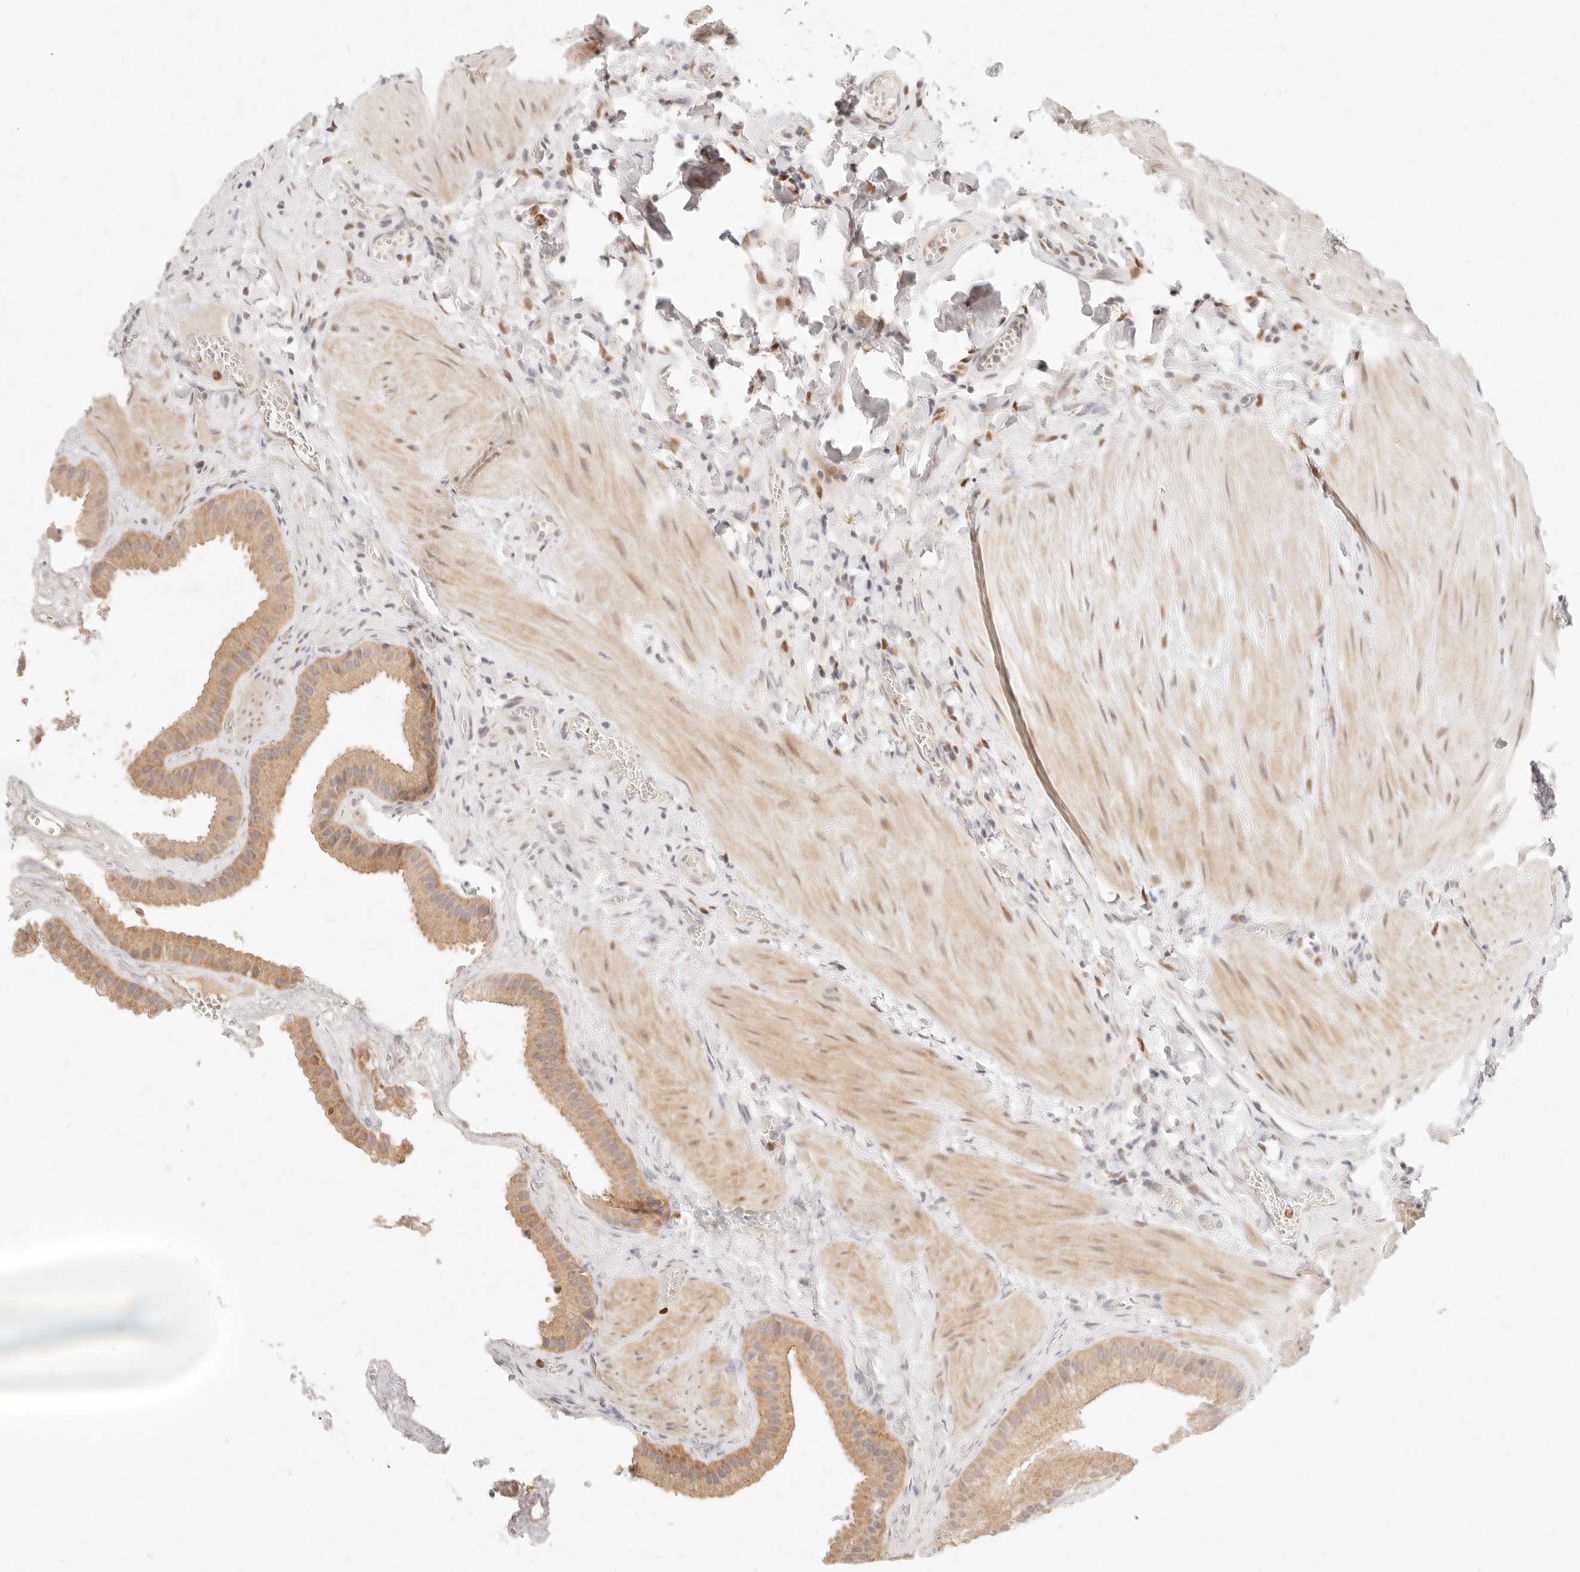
{"staining": {"intensity": "moderate", "quantity": ">75%", "location": "cytoplasmic/membranous"}, "tissue": "gallbladder", "cell_type": "Glandular cells", "image_type": "normal", "snomed": [{"axis": "morphology", "description": "Normal tissue, NOS"}, {"axis": "topography", "description": "Gallbladder"}], "caption": "Immunohistochemical staining of normal human gallbladder exhibits moderate cytoplasmic/membranous protein positivity in about >75% of glandular cells.", "gene": "ASCL3", "patient": {"sex": "male", "age": 55}}